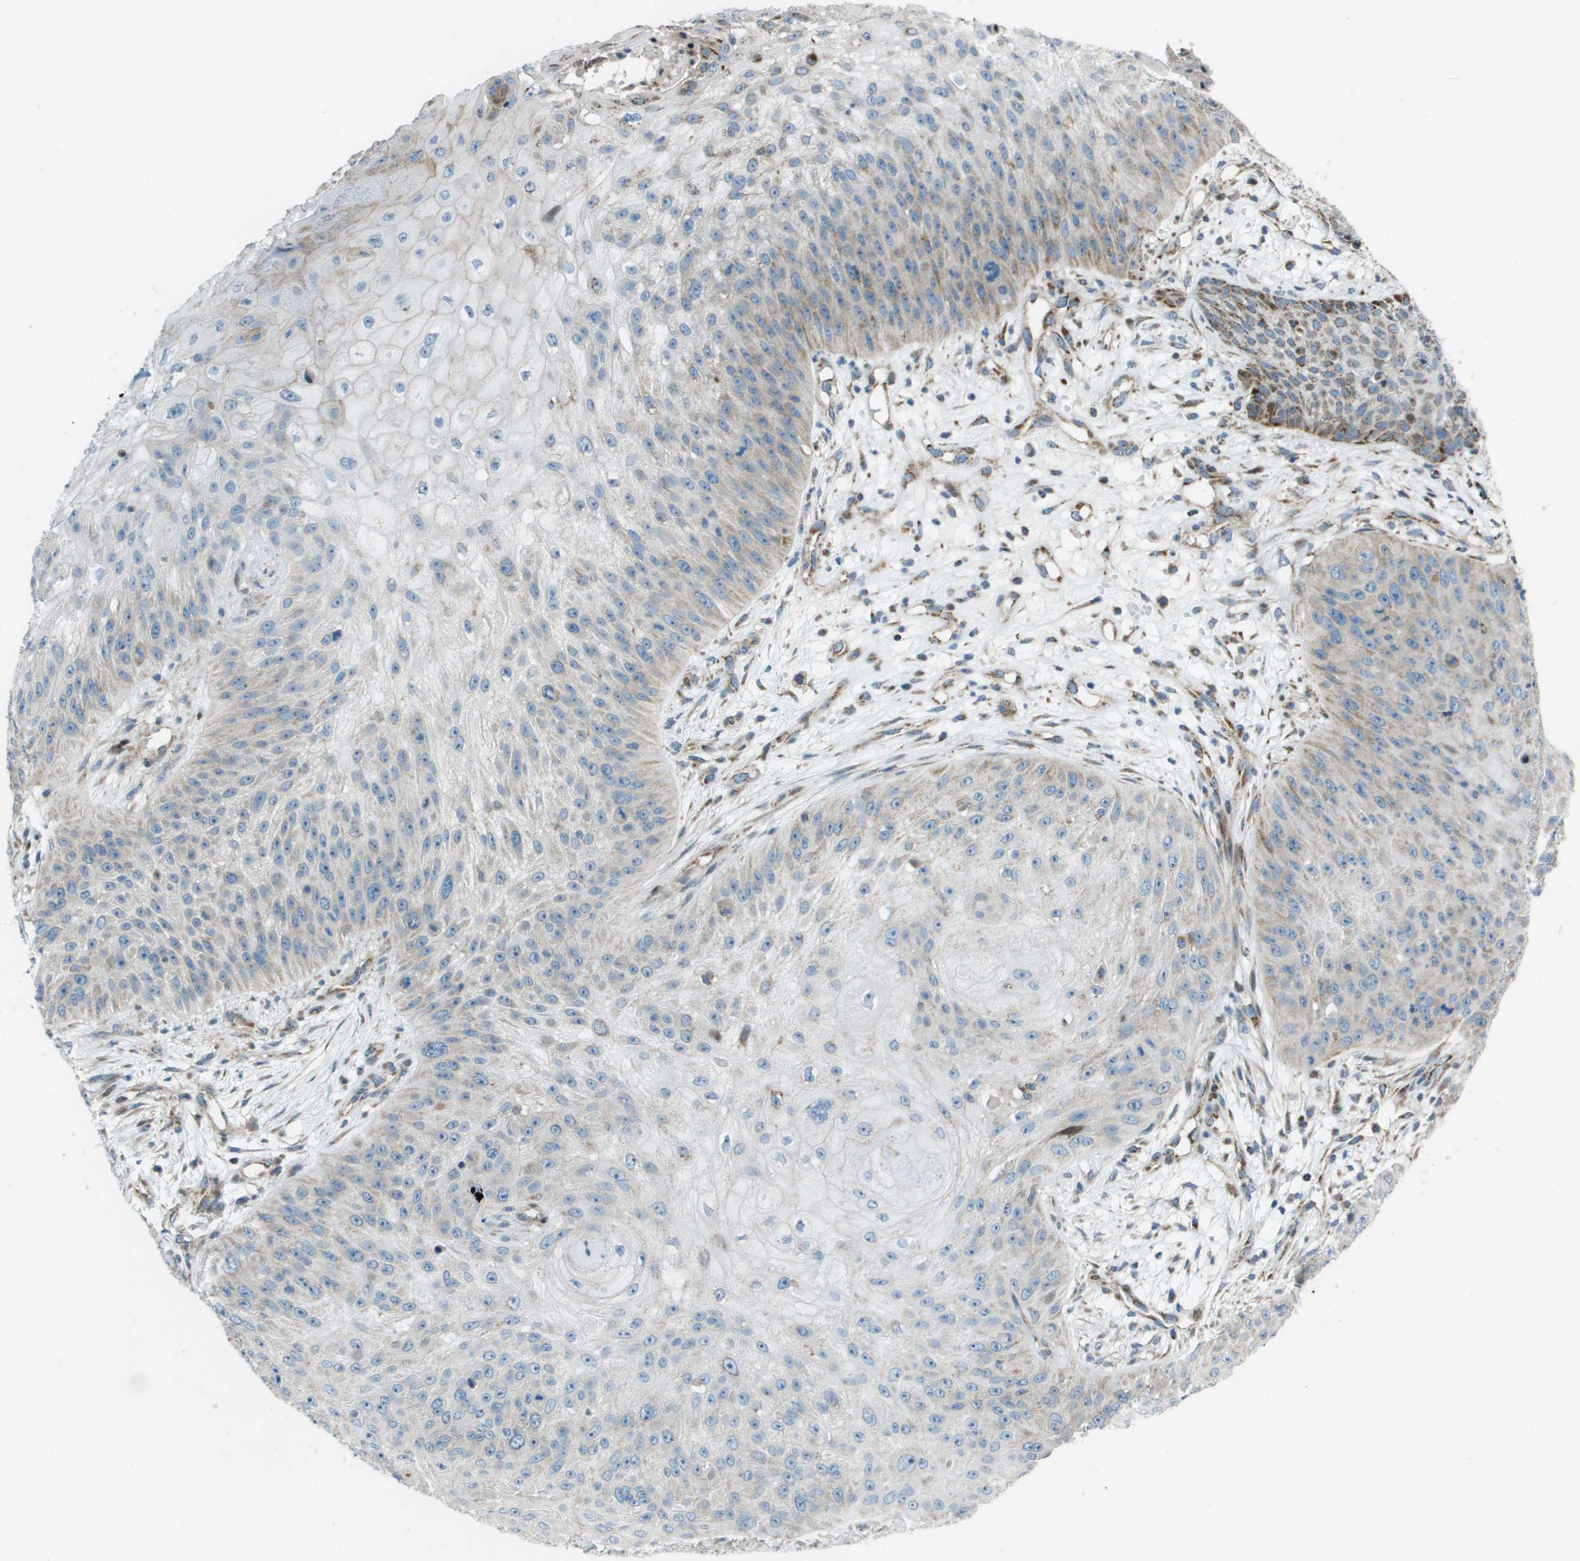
{"staining": {"intensity": "weak", "quantity": "<25%", "location": "cytoplasmic/membranous"}, "tissue": "skin cancer", "cell_type": "Tumor cells", "image_type": "cancer", "snomed": [{"axis": "morphology", "description": "Squamous cell carcinoma, NOS"}, {"axis": "topography", "description": "Skin"}], "caption": "IHC of human skin squamous cell carcinoma reveals no expression in tumor cells. (DAB immunohistochemistry with hematoxylin counter stain).", "gene": "MGAT3", "patient": {"sex": "female", "age": 80}}